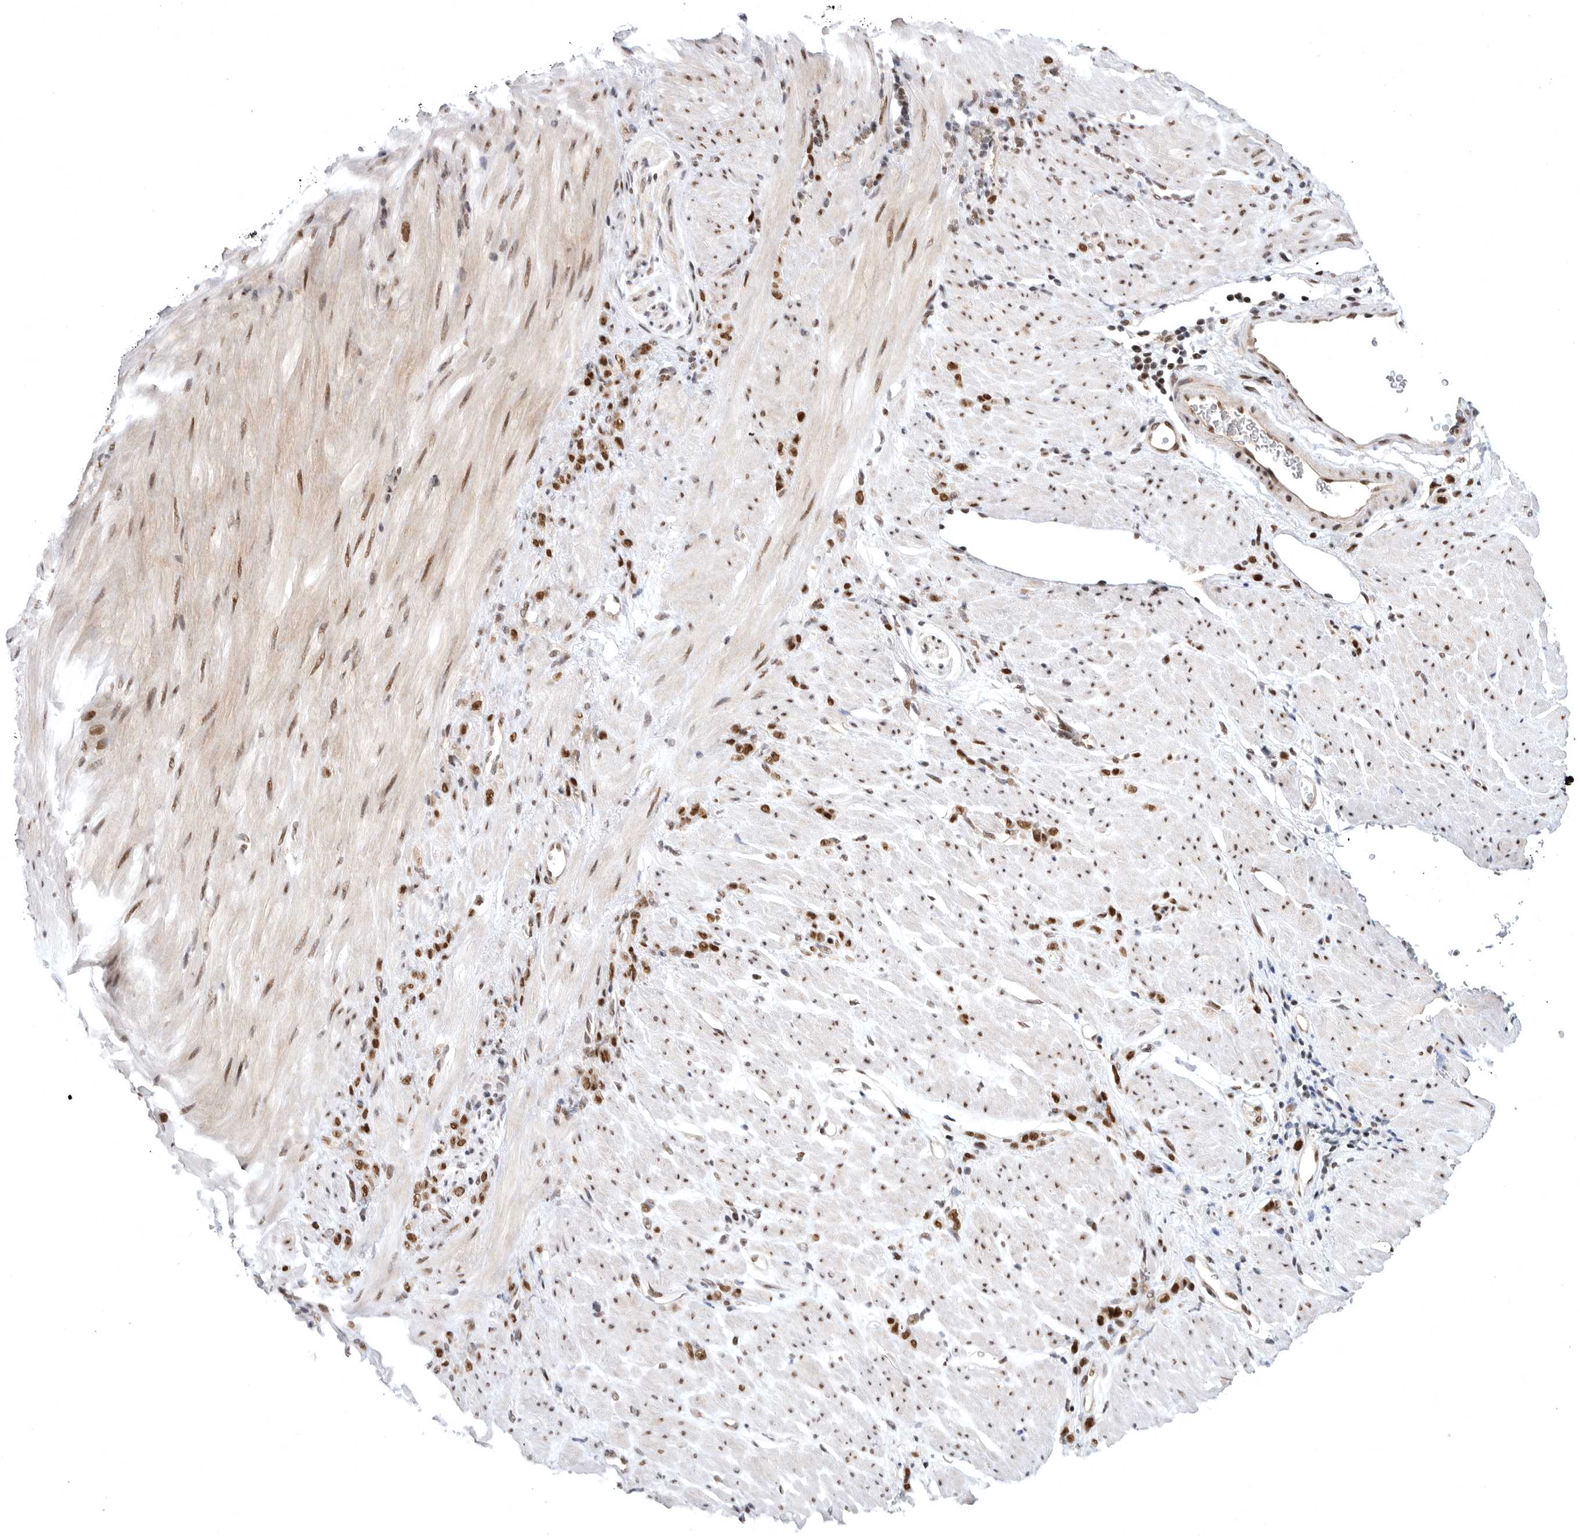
{"staining": {"intensity": "strong", "quantity": ">75%", "location": "nuclear"}, "tissue": "stomach cancer", "cell_type": "Tumor cells", "image_type": "cancer", "snomed": [{"axis": "morphology", "description": "Normal tissue, NOS"}, {"axis": "morphology", "description": "Adenocarcinoma, NOS"}, {"axis": "topography", "description": "Stomach"}], "caption": "Stomach cancer (adenocarcinoma) stained with IHC displays strong nuclear expression in about >75% of tumor cells.", "gene": "ZNF830", "patient": {"sex": "male", "age": 82}}